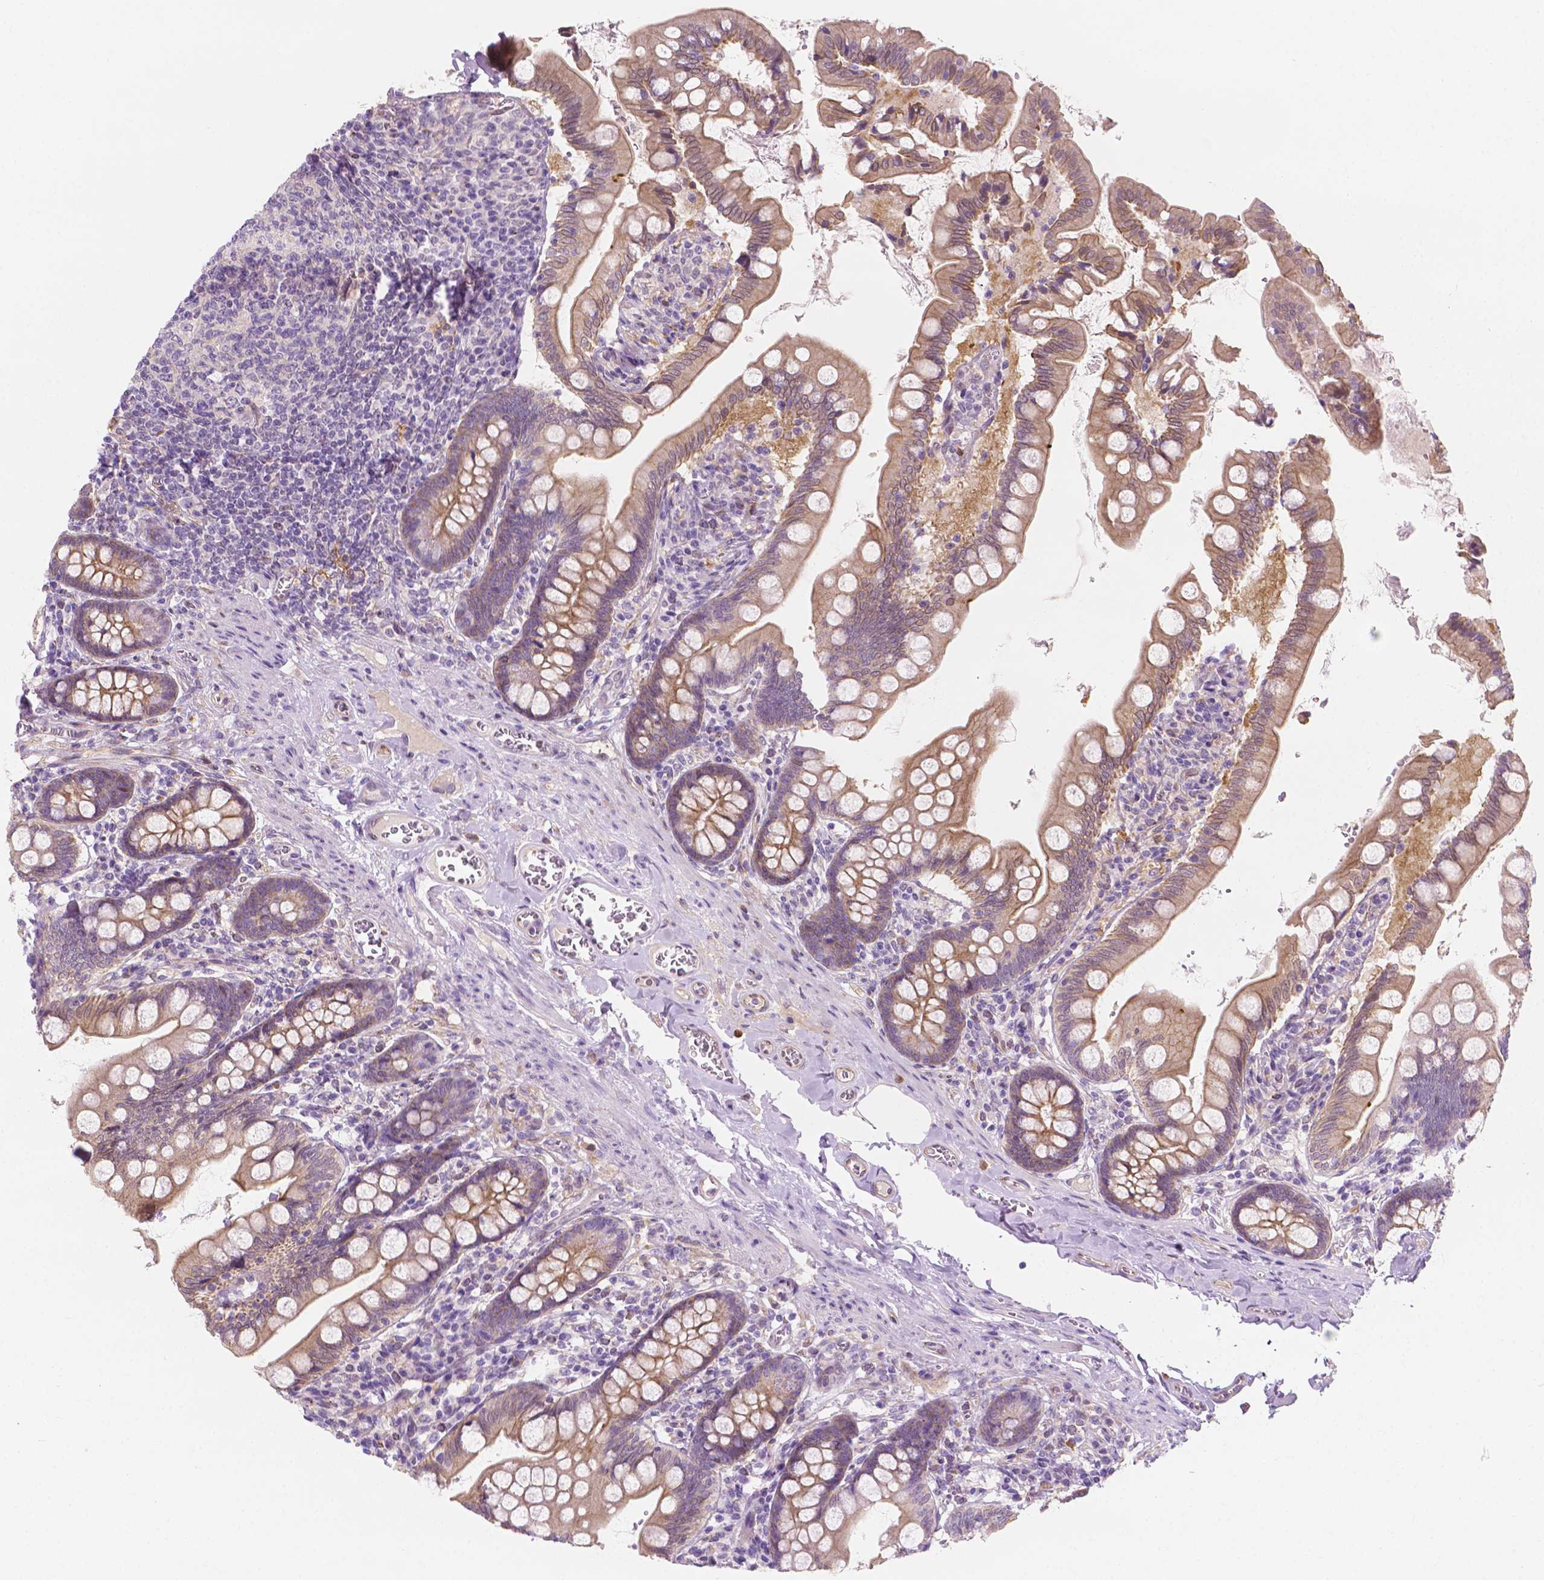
{"staining": {"intensity": "moderate", "quantity": "25%-75%", "location": "cytoplasmic/membranous"}, "tissue": "small intestine", "cell_type": "Glandular cells", "image_type": "normal", "snomed": [{"axis": "morphology", "description": "Normal tissue, NOS"}, {"axis": "topography", "description": "Small intestine"}], "caption": "Immunohistochemistry staining of unremarkable small intestine, which shows medium levels of moderate cytoplasmic/membranous positivity in approximately 25%-75% of glandular cells indicating moderate cytoplasmic/membranous protein positivity. The staining was performed using DAB (3,3'-diaminobenzidine) (brown) for protein detection and nuclei were counterstained in hematoxylin (blue).", "gene": "EPPK1", "patient": {"sex": "female", "age": 56}}